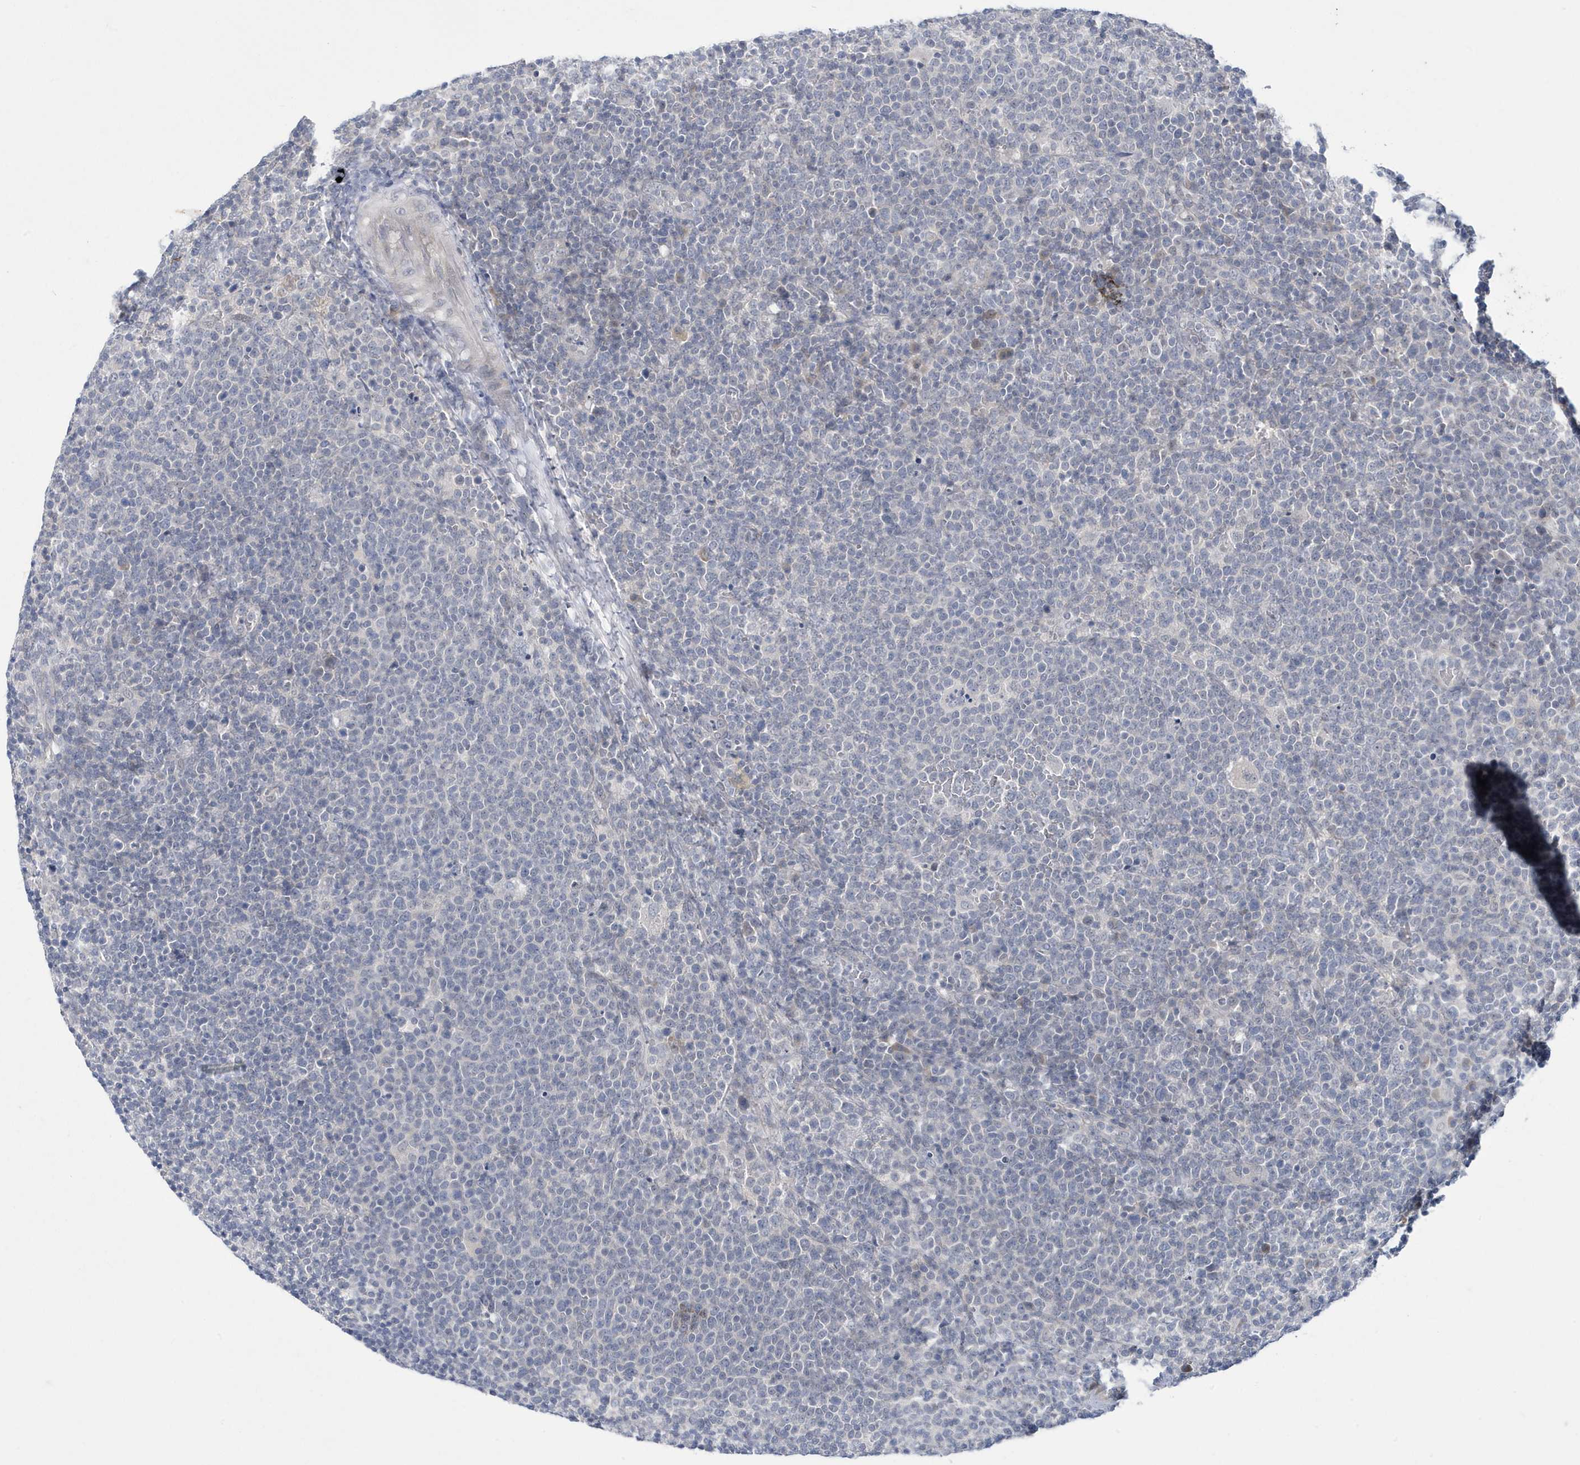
{"staining": {"intensity": "negative", "quantity": "none", "location": "none"}, "tissue": "lymphoma", "cell_type": "Tumor cells", "image_type": "cancer", "snomed": [{"axis": "morphology", "description": "Malignant lymphoma, non-Hodgkin's type, High grade"}, {"axis": "topography", "description": "Lymph node"}], "caption": "A histopathology image of high-grade malignant lymphoma, non-Hodgkin's type stained for a protein reveals no brown staining in tumor cells.", "gene": "ZNF654", "patient": {"sex": "male", "age": 61}}